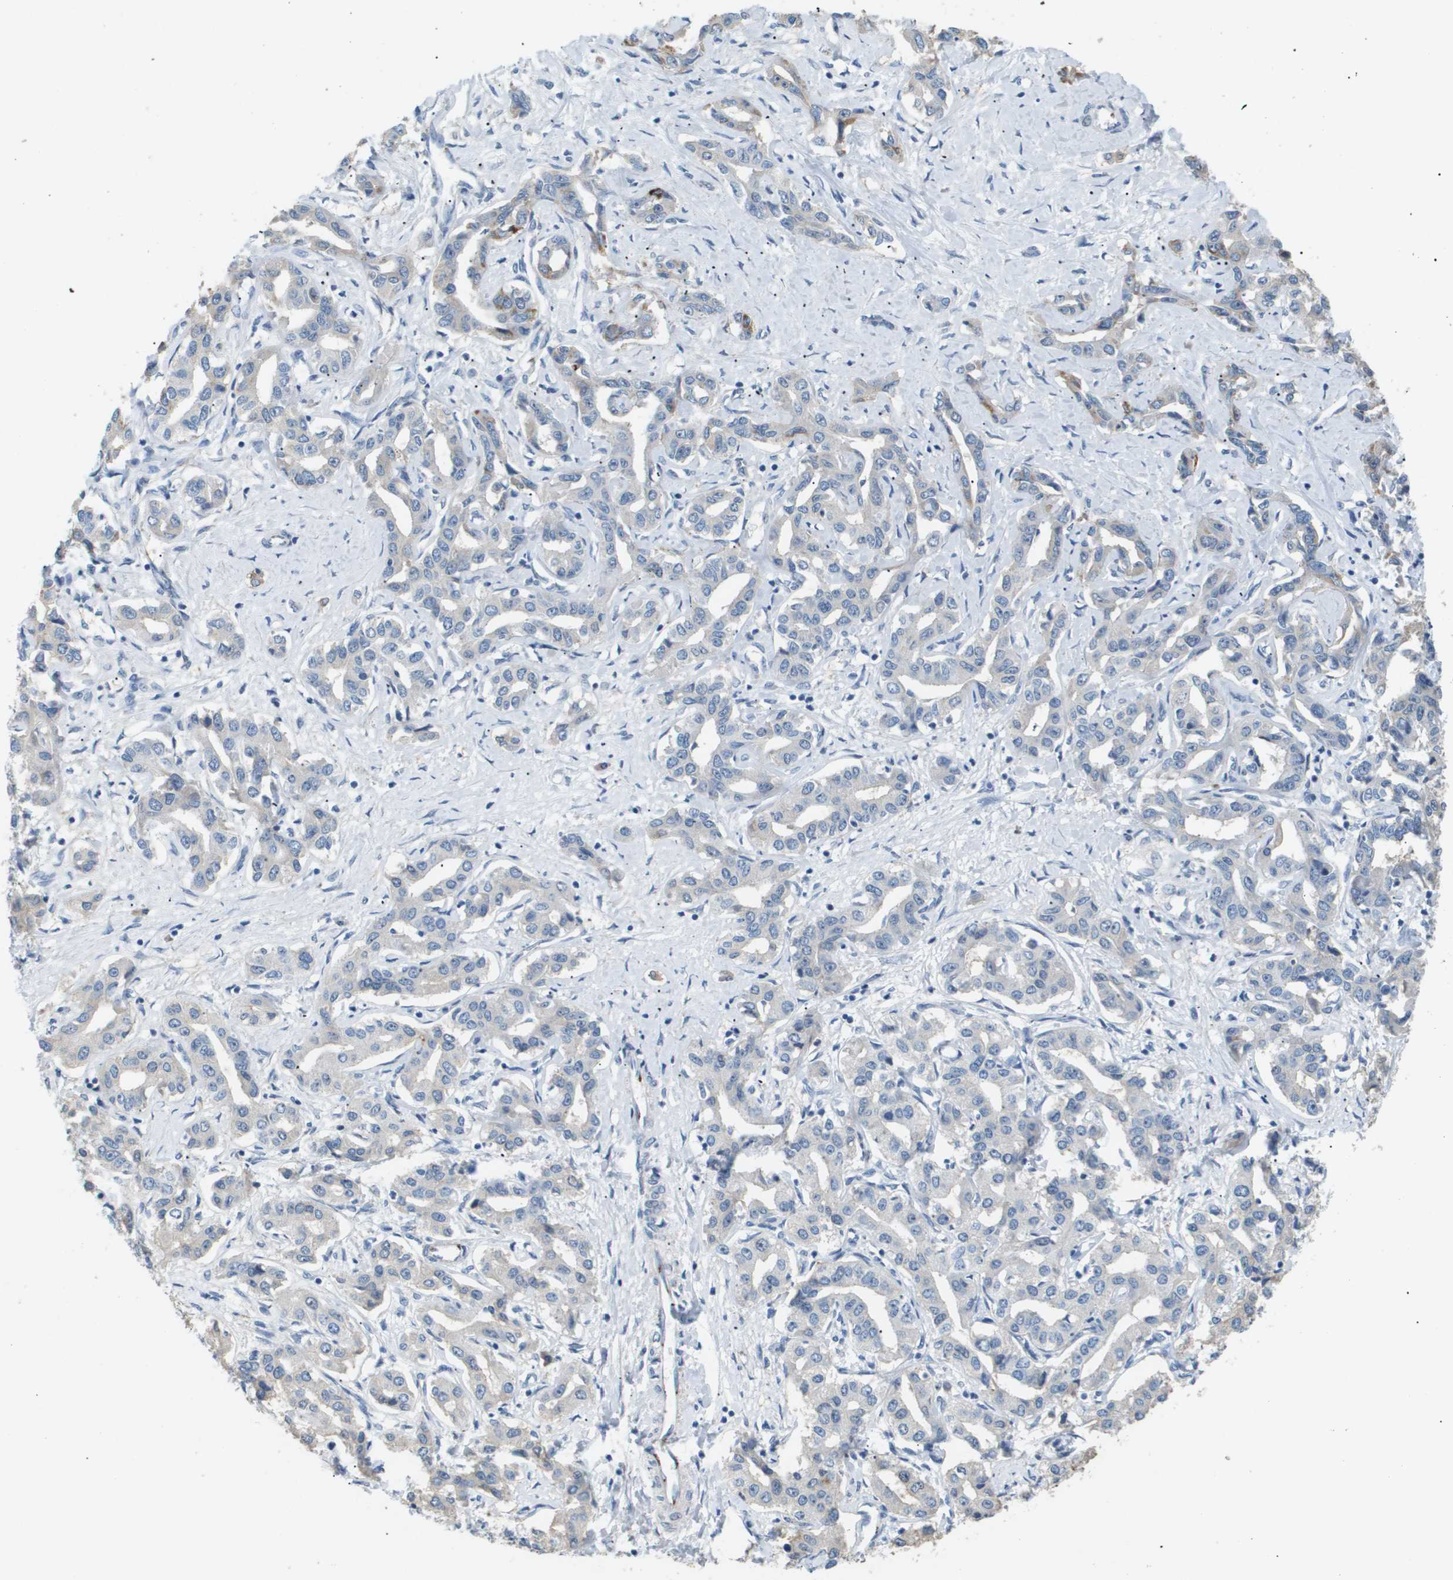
{"staining": {"intensity": "negative", "quantity": "none", "location": "none"}, "tissue": "liver cancer", "cell_type": "Tumor cells", "image_type": "cancer", "snomed": [{"axis": "morphology", "description": "Cholangiocarcinoma"}, {"axis": "topography", "description": "Liver"}], "caption": "Immunohistochemical staining of human liver cancer (cholangiocarcinoma) demonstrates no significant expression in tumor cells.", "gene": "OTUD5", "patient": {"sex": "male", "age": 59}}